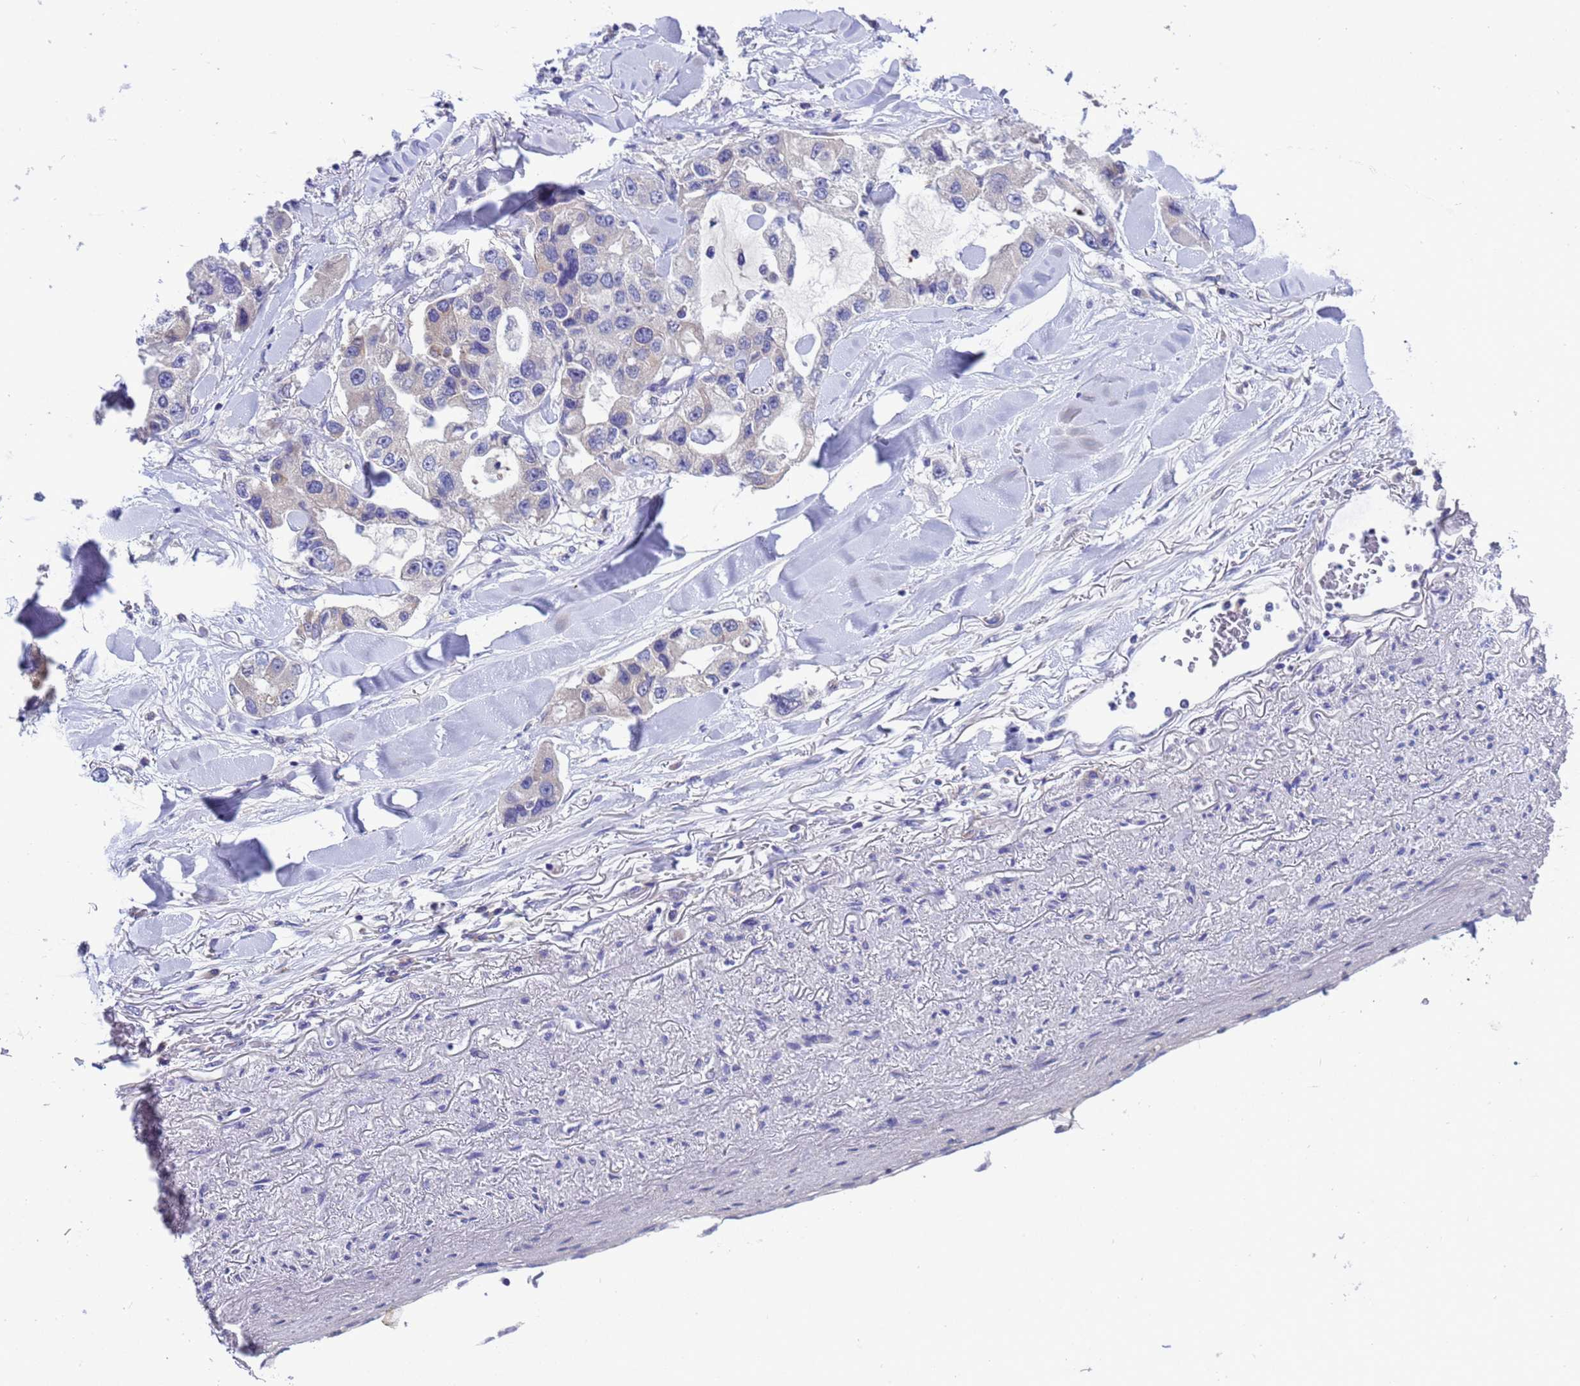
{"staining": {"intensity": "moderate", "quantity": ">75%", "location": "cytoplasmic/membranous"}, "tissue": "lung cancer", "cell_type": "Tumor cells", "image_type": "cancer", "snomed": [{"axis": "morphology", "description": "Adenocarcinoma, NOS"}, {"axis": "topography", "description": "Lung"}], "caption": "A brown stain labels moderate cytoplasmic/membranous staining of a protein in adenocarcinoma (lung) tumor cells.", "gene": "RC3H2", "patient": {"sex": "female", "age": 54}}